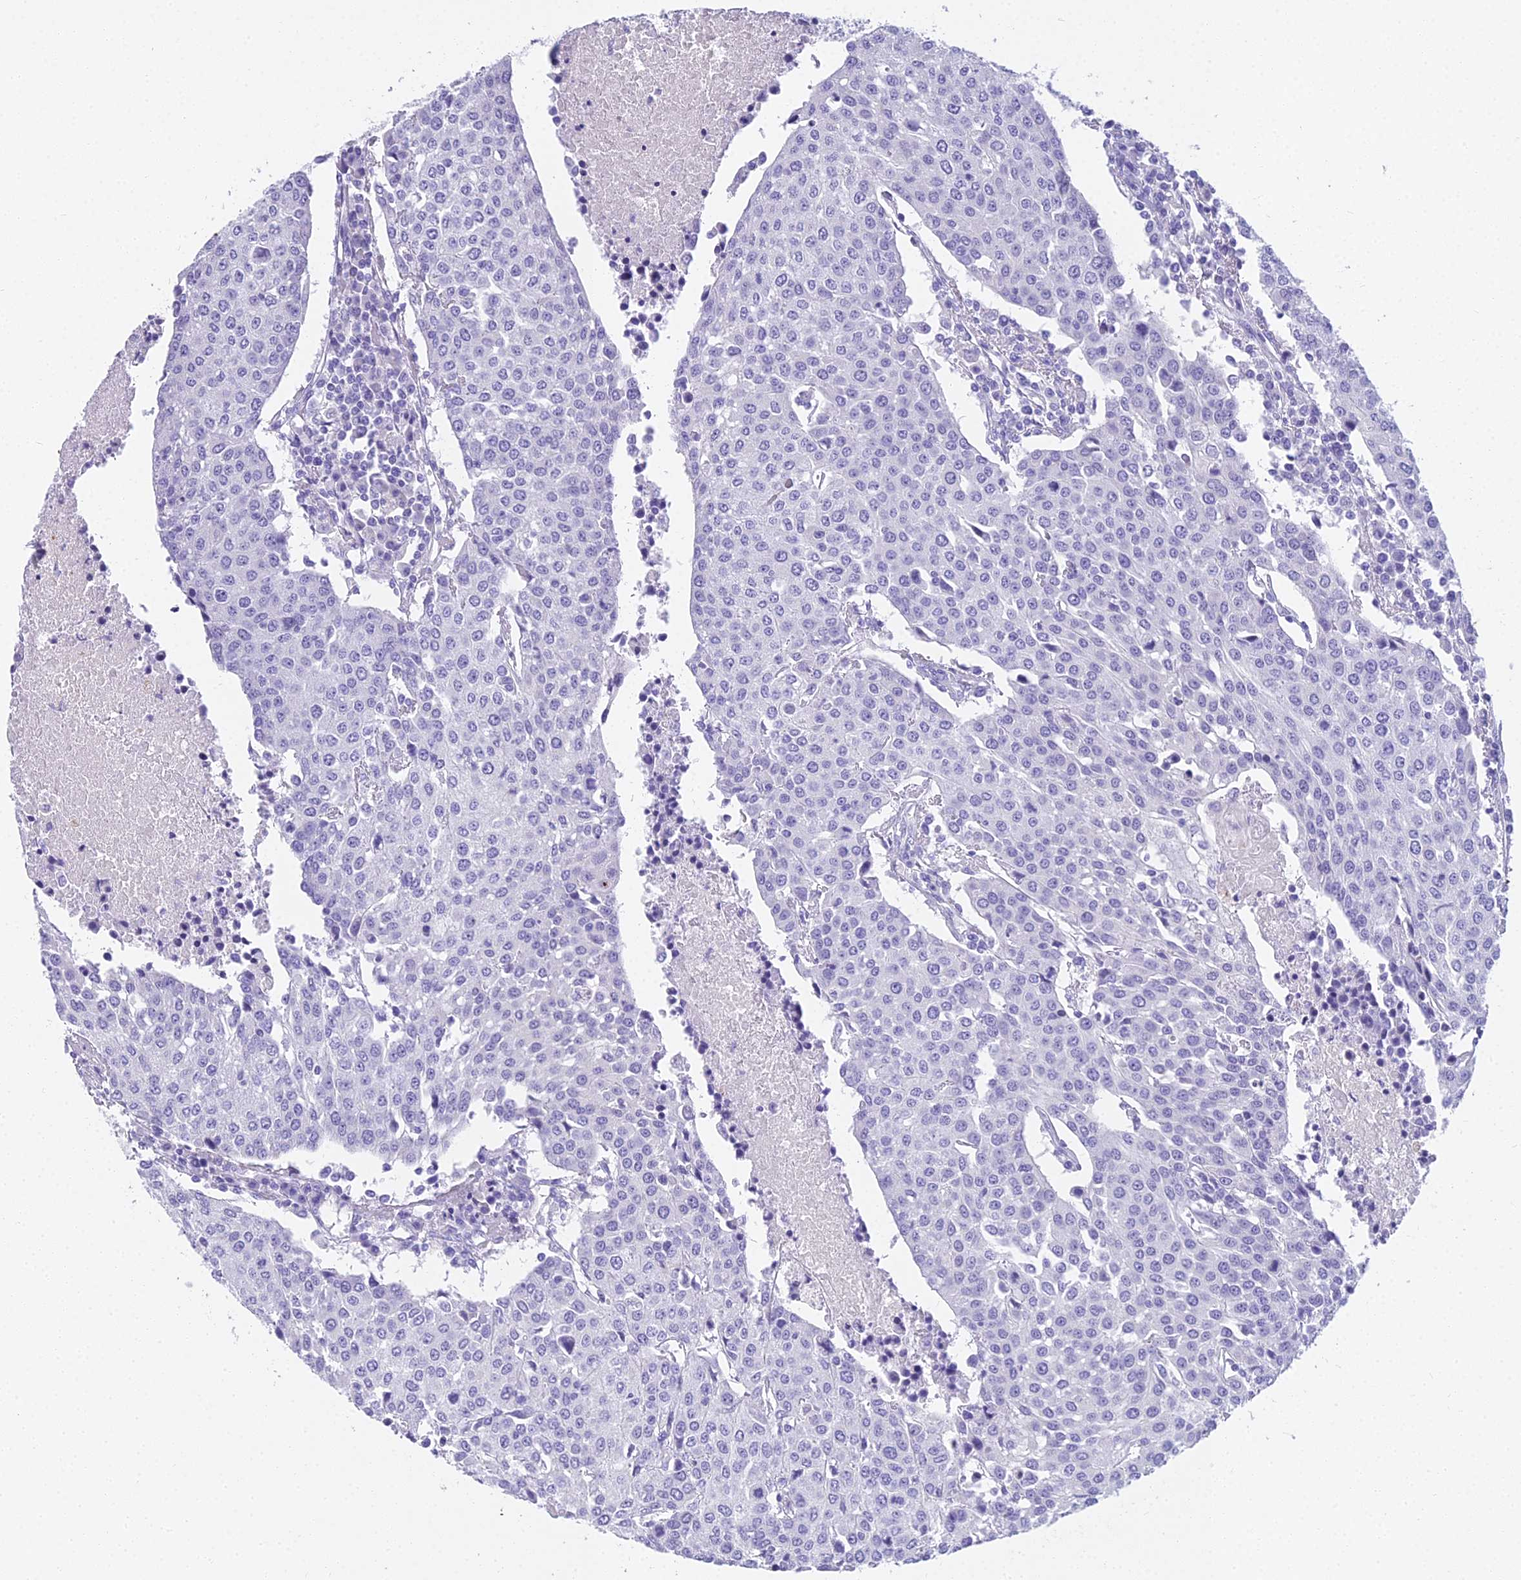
{"staining": {"intensity": "negative", "quantity": "none", "location": "none"}, "tissue": "urothelial cancer", "cell_type": "Tumor cells", "image_type": "cancer", "snomed": [{"axis": "morphology", "description": "Urothelial carcinoma, High grade"}, {"axis": "topography", "description": "Urinary bladder"}], "caption": "High magnification brightfield microscopy of urothelial carcinoma (high-grade) stained with DAB (3,3'-diaminobenzidine) (brown) and counterstained with hematoxylin (blue): tumor cells show no significant positivity. (DAB (3,3'-diaminobenzidine) immunohistochemistry with hematoxylin counter stain).", "gene": "NINJ1", "patient": {"sex": "female", "age": 85}}